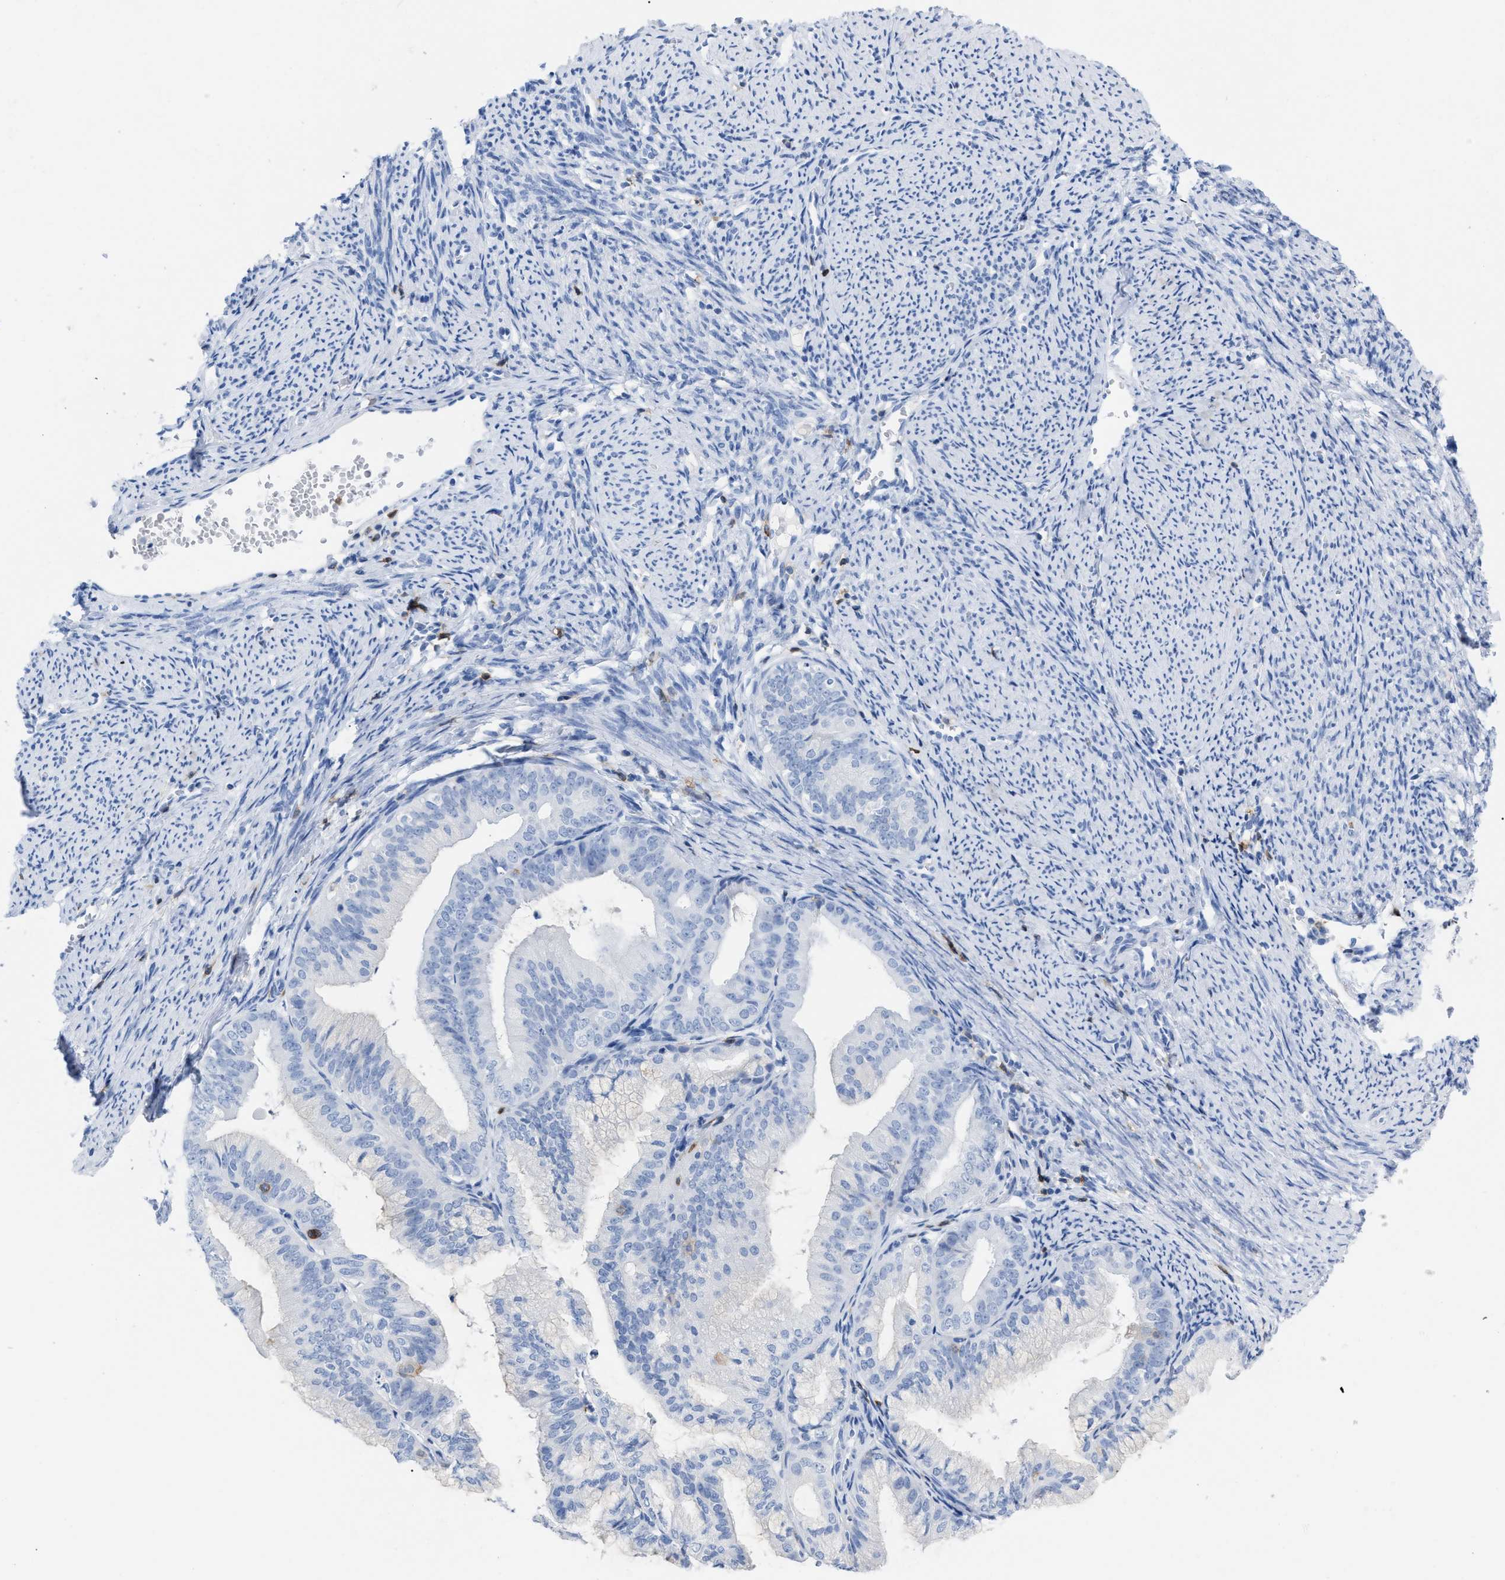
{"staining": {"intensity": "negative", "quantity": "none", "location": "none"}, "tissue": "endometrial cancer", "cell_type": "Tumor cells", "image_type": "cancer", "snomed": [{"axis": "morphology", "description": "Adenocarcinoma, NOS"}, {"axis": "topography", "description": "Endometrium"}], "caption": "IHC photomicrograph of endometrial adenocarcinoma stained for a protein (brown), which demonstrates no staining in tumor cells.", "gene": "CD5", "patient": {"sex": "female", "age": 63}}